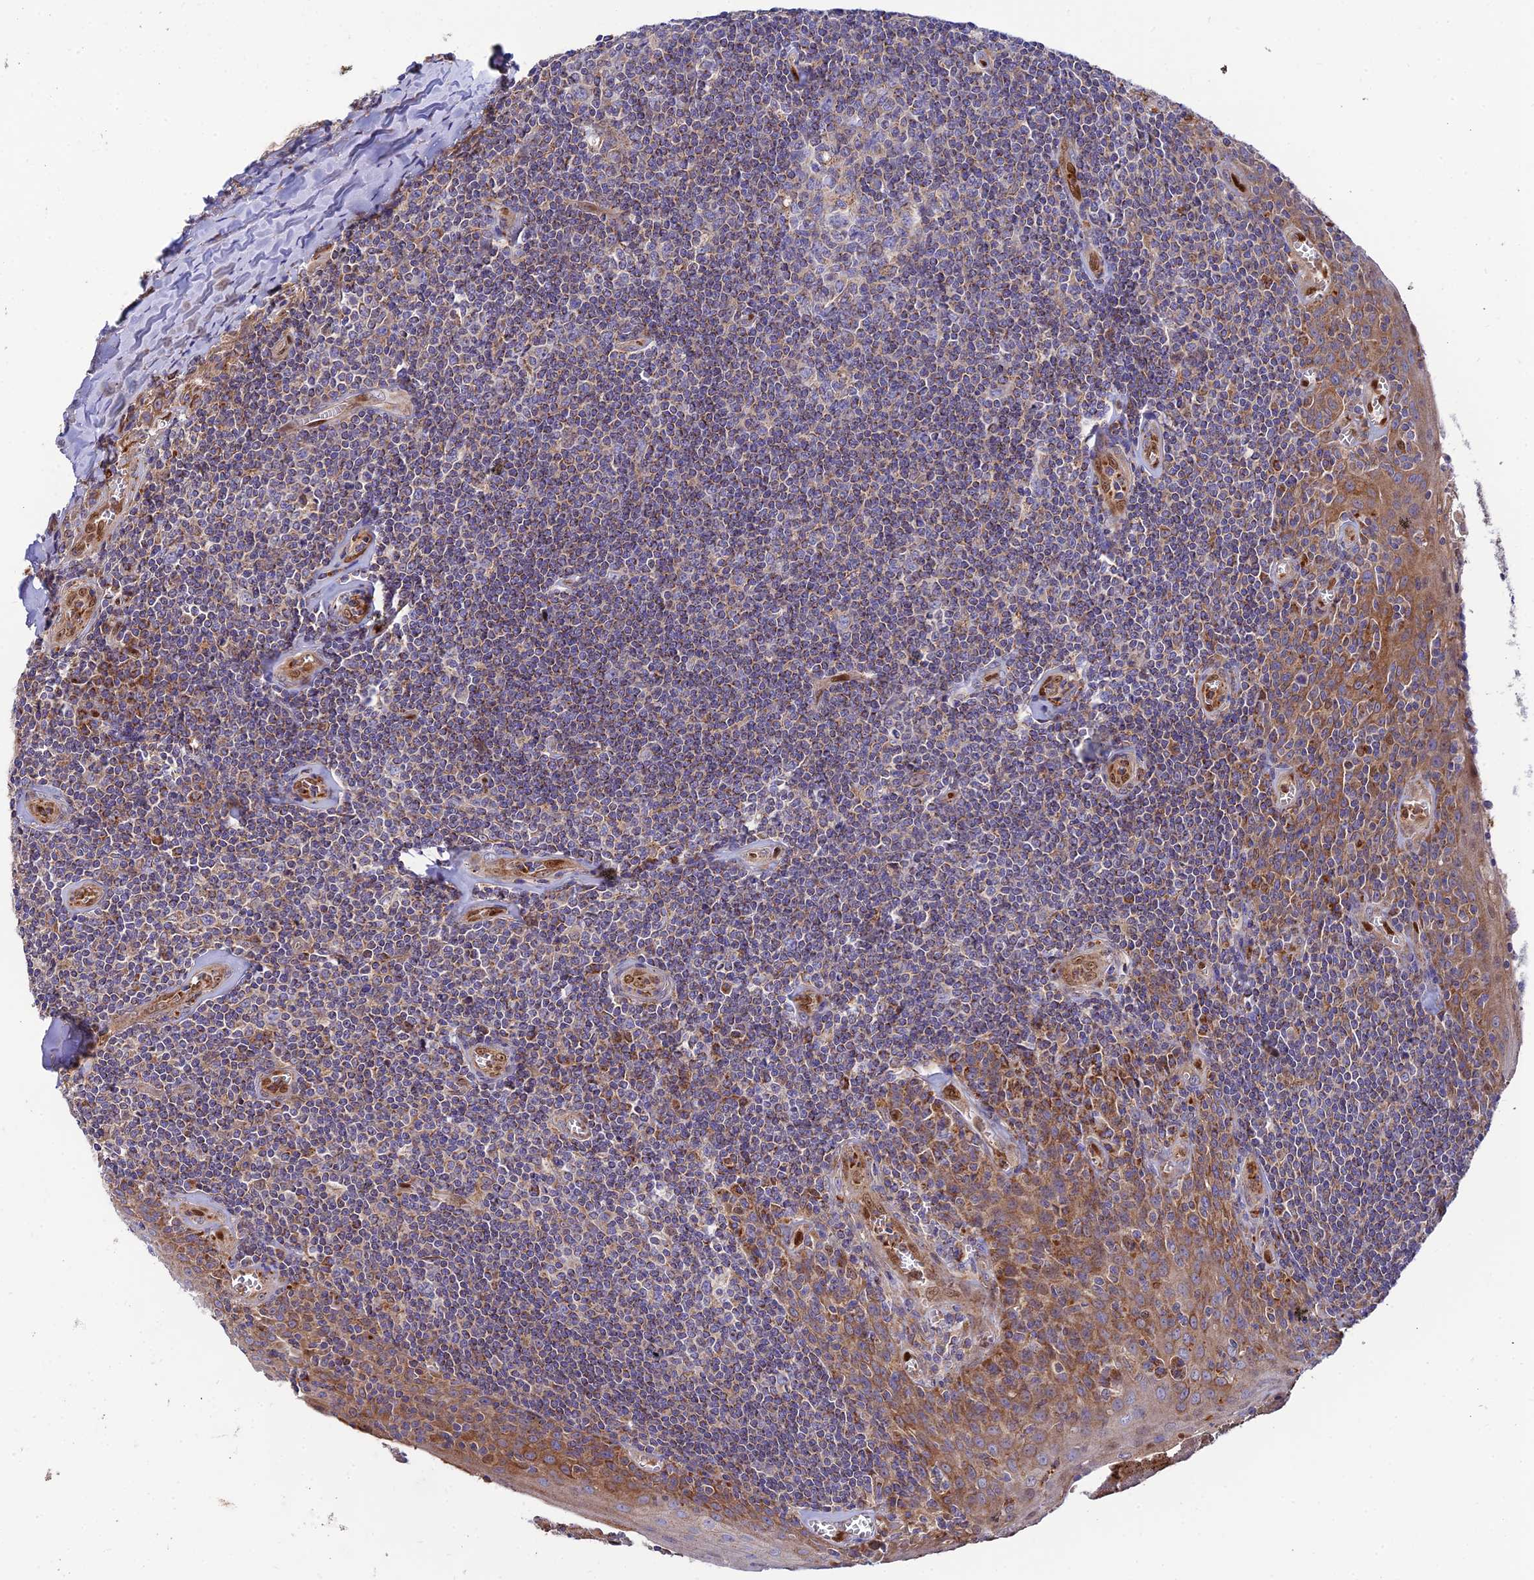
{"staining": {"intensity": "moderate", "quantity": "<25%", "location": "cytoplasmic/membranous"}, "tissue": "tonsil", "cell_type": "Germinal center cells", "image_type": "normal", "snomed": [{"axis": "morphology", "description": "Normal tissue, NOS"}, {"axis": "topography", "description": "Tonsil"}], "caption": "Germinal center cells display low levels of moderate cytoplasmic/membranous staining in approximately <25% of cells in unremarkable human tonsil.", "gene": "PODNL1", "patient": {"sex": "male", "age": 27}}